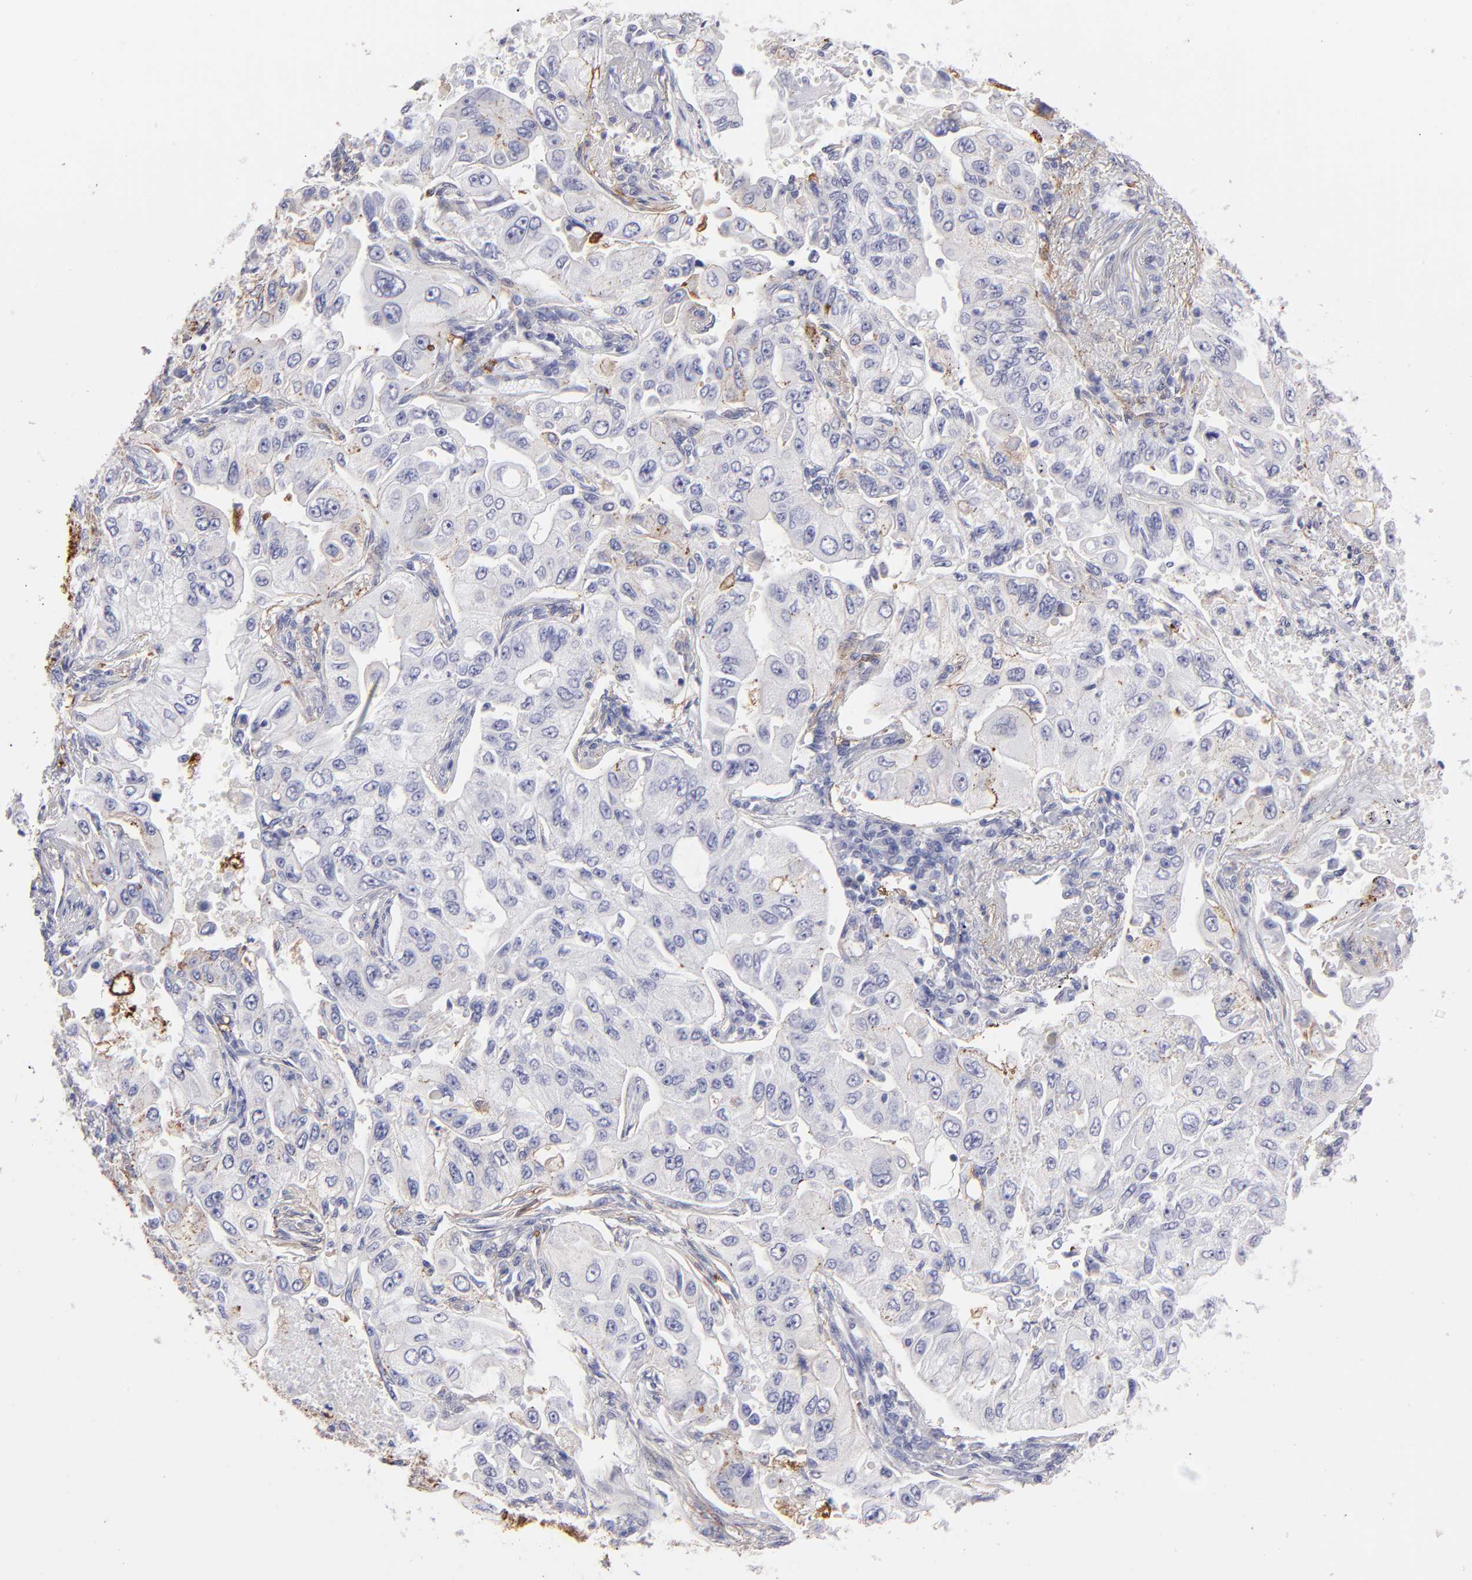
{"staining": {"intensity": "weak", "quantity": "<25%", "location": "cytoplasmic/membranous"}, "tissue": "lung cancer", "cell_type": "Tumor cells", "image_type": "cancer", "snomed": [{"axis": "morphology", "description": "Adenocarcinoma, NOS"}, {"axis": "topography", "description": "Lung"}], "caption": "Tumor cells are negative for protein expression in human lung cancer.", "gene": "AHNAK2", "patient": {"sex": "male", "age": 84}}